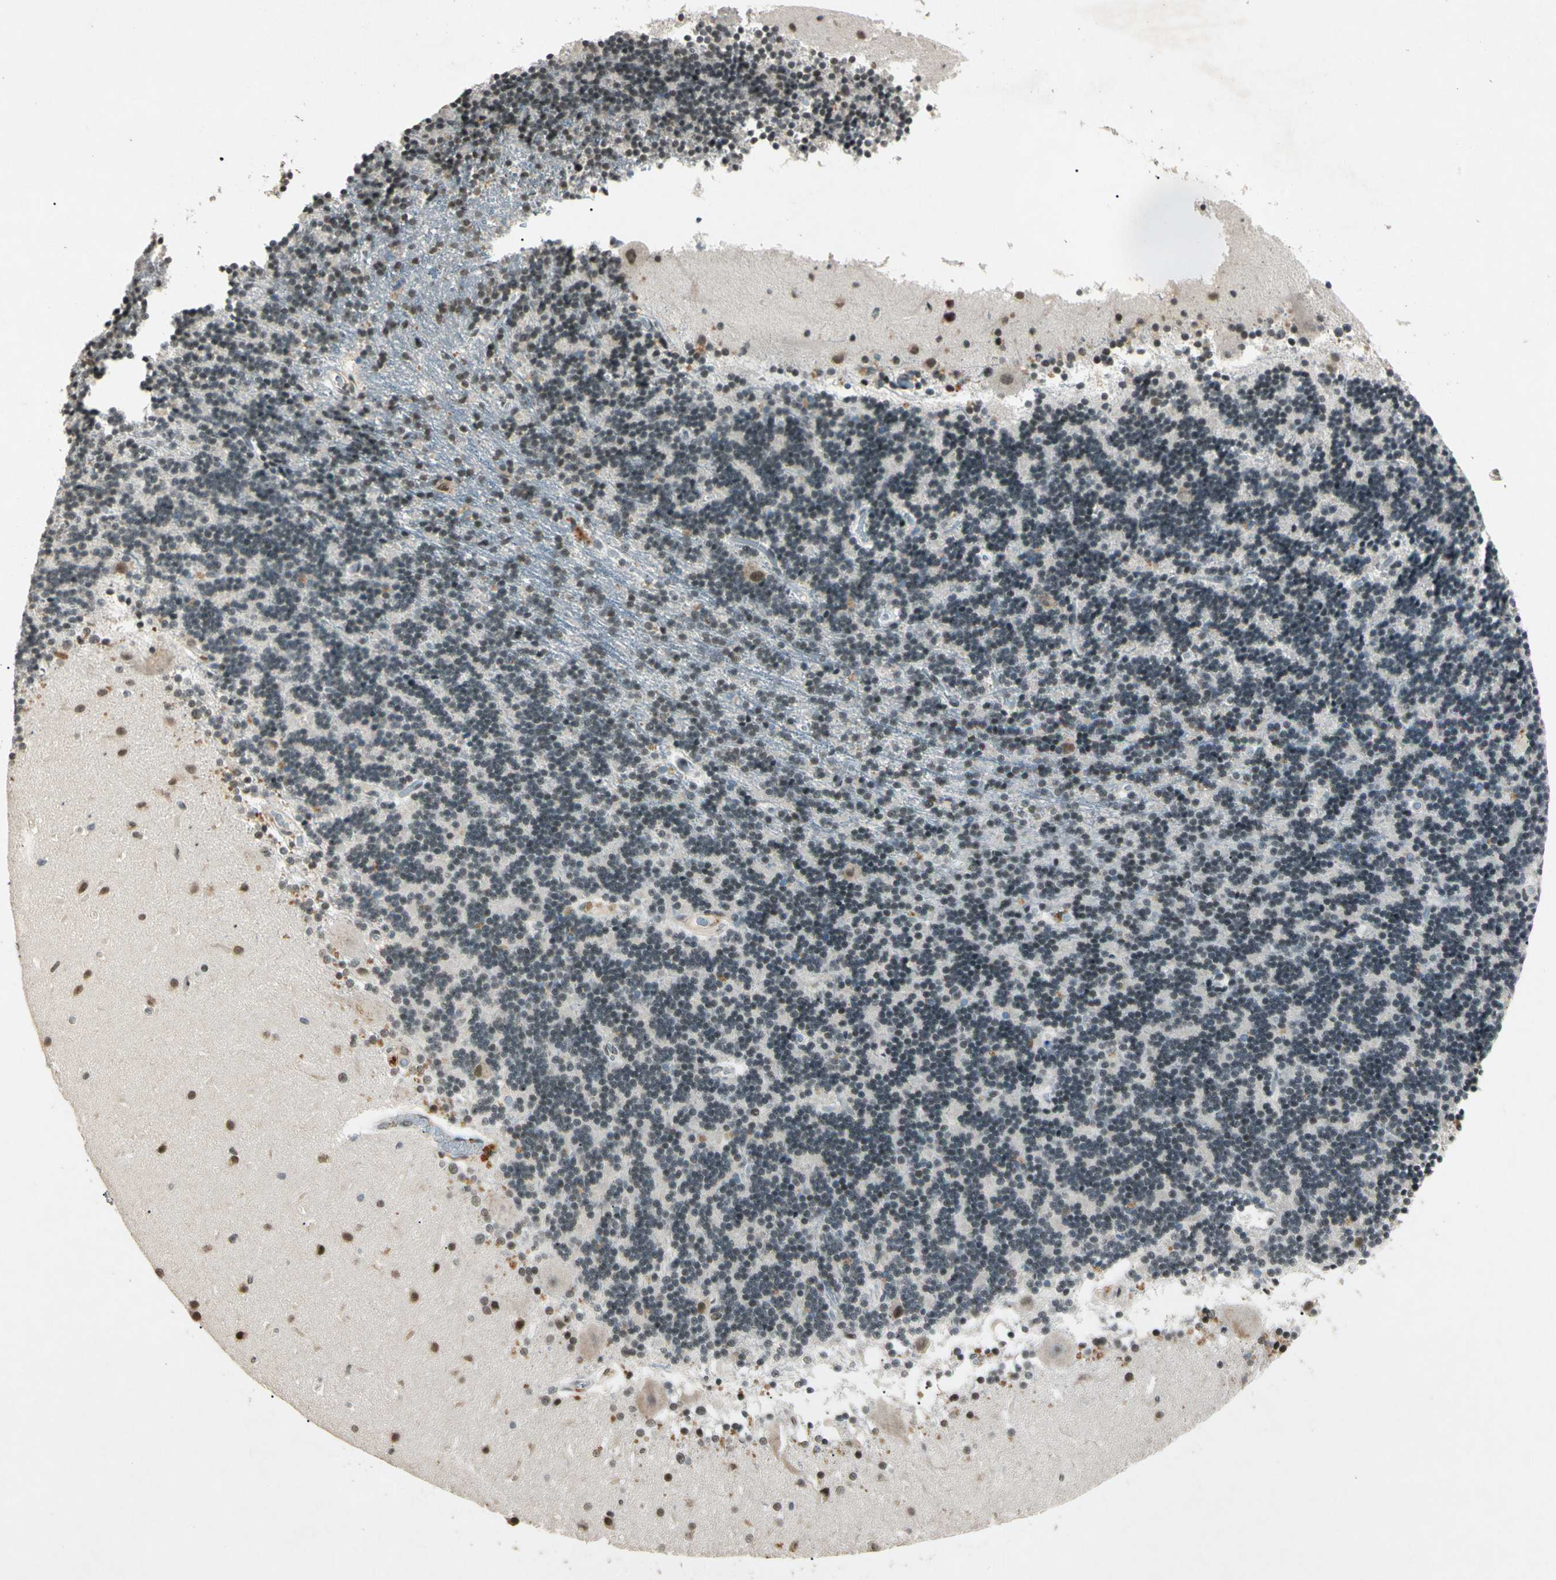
{"staining": {"intensity": "weak", "quantity": "25%-75%", "location": "nuclear"}, "tissue": "cerebellum", "cell_type": "Cells in granular layer", "image_type": "normal", "snomed": [{"axis": "morphology", "description": "Normal tissue, NOS"}, {"axis": "topography", "description": "Cerebellum"}], "caption": "Benign cerebellum exhibits weak nuclear positivity in approximately 25%-75% of cells in granular layer, visualized by immunohistochemistry.", "gene": "ZBTB4", "patient": {"sex": "female", "age": 54}}